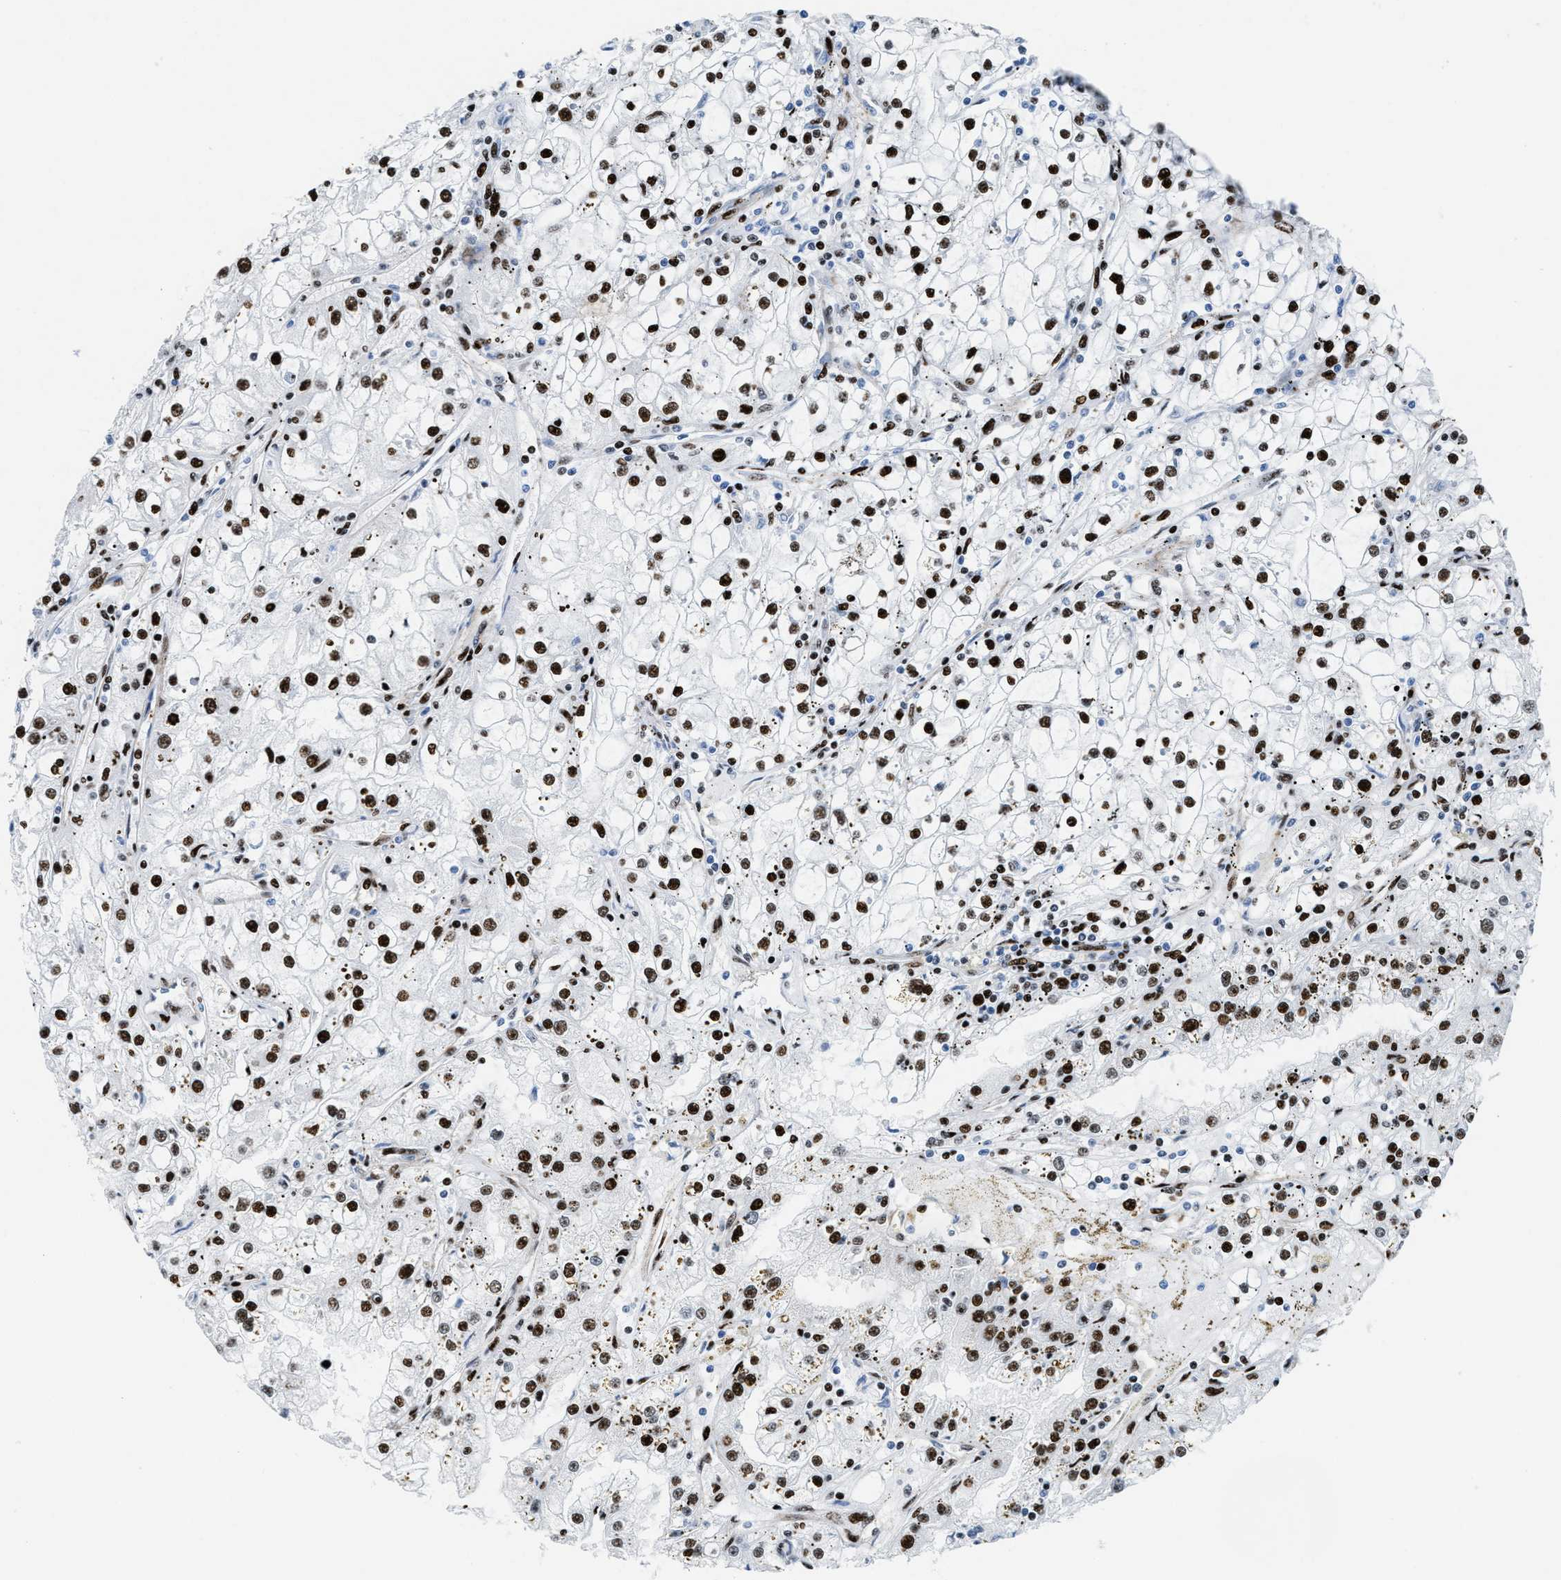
{"staining": {"intensity": "strong", "quantity": ">75%", "location": "nuclear"}, "tissue": "renal cancer", "cell_type": "Tumor cells", "image_type": "cancer", "snomed": [{"axis": "morphology", "description": "Adenocarcinoma, NOS"}, {"axis": "topography", "description": "Kidney"}], "caption": "Adenocarcinoma (renal) tissue demonstrates strong nuclear expression in about >75% of tumor cells, visualized by immunohistochemistry.", "gene": "NONO", "patient": {"sex": "male", "age": 56}}